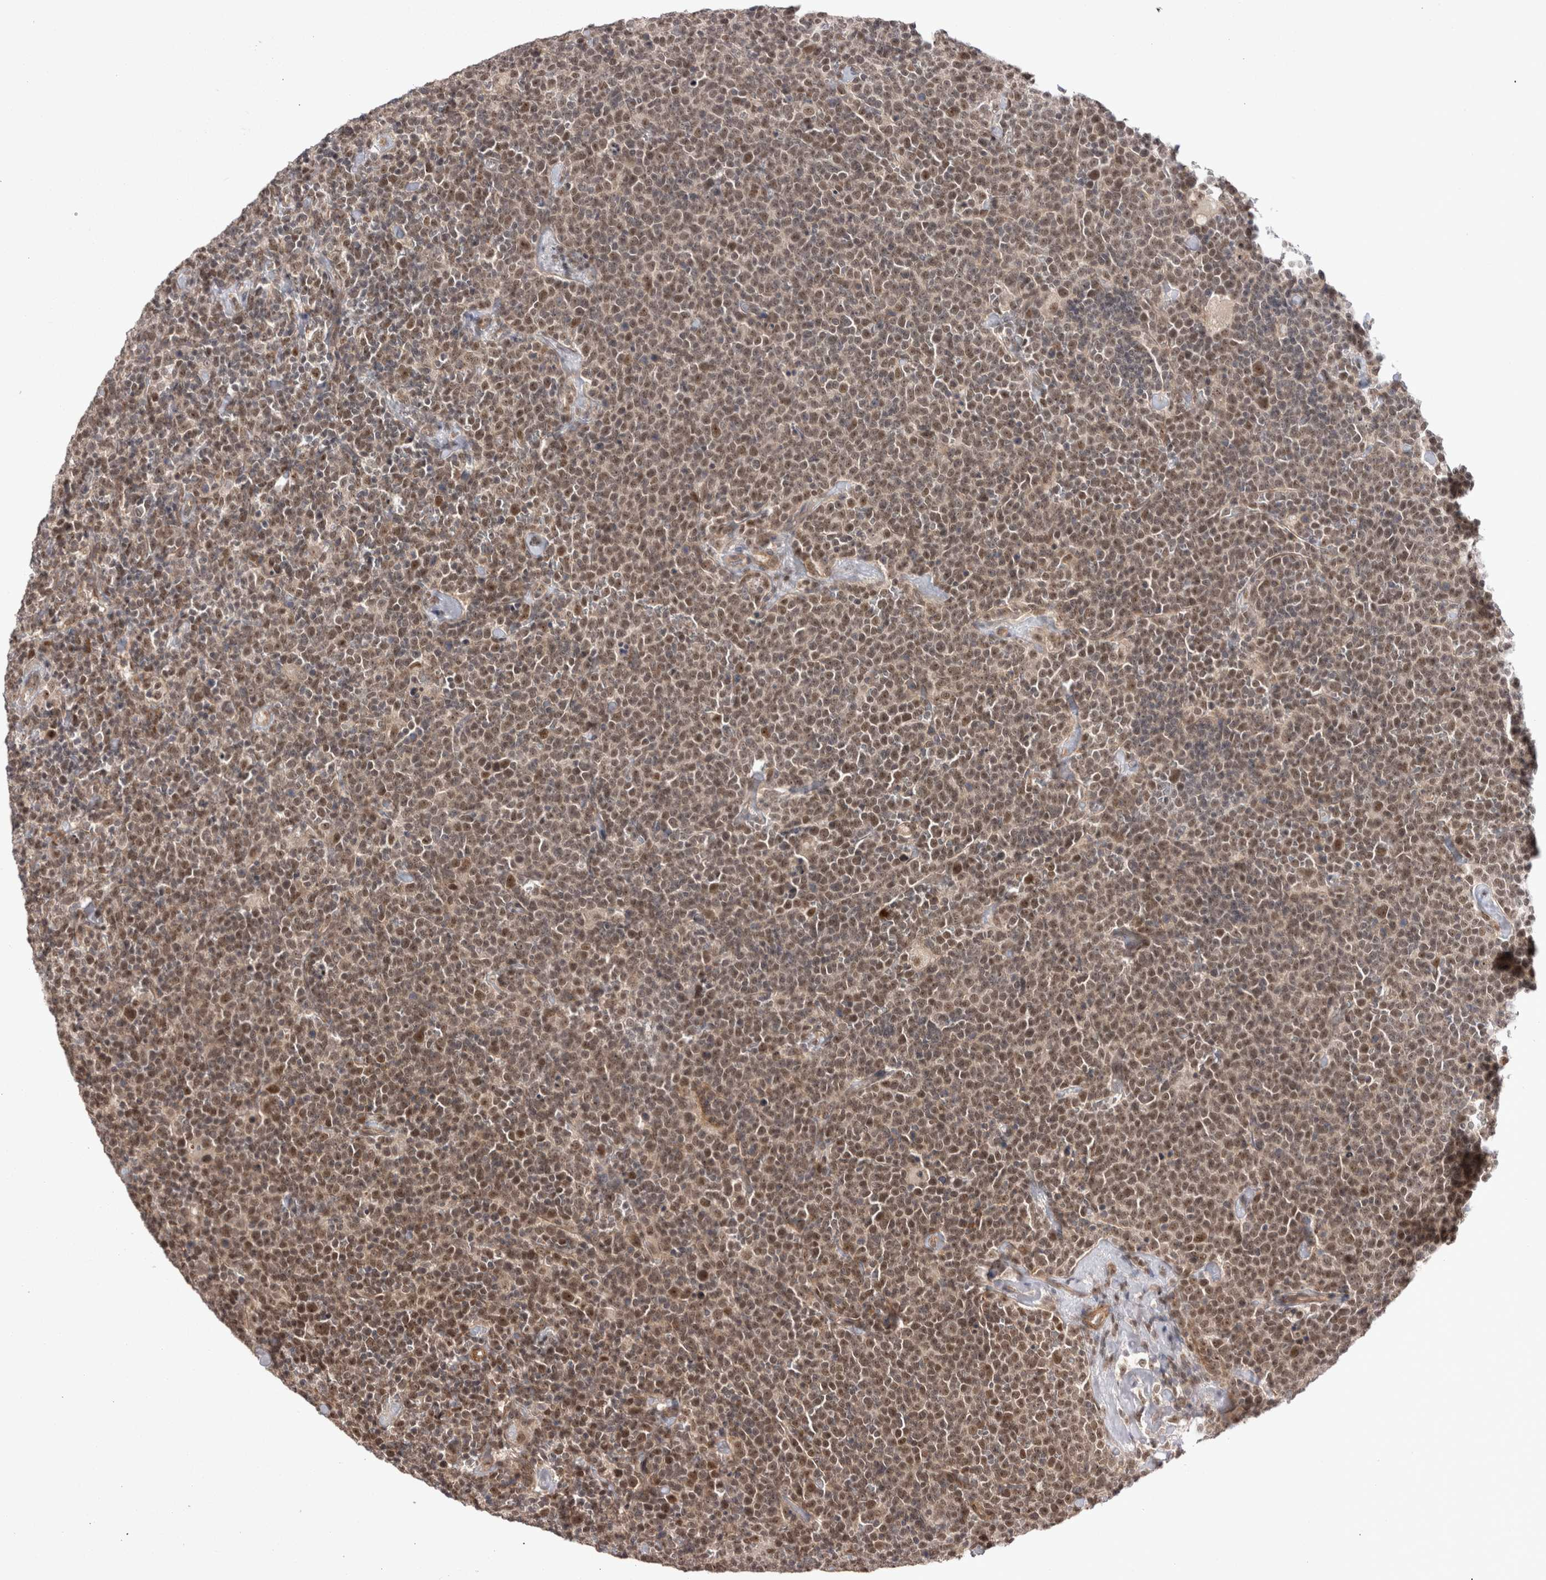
{"staining": {"intensity": "moderate", "quantity": ">75%", "location": "nuclear"}, "tissue": "lymphoma", "cell_type": "Tumor cells", "image_type": "cancer", "snomed": [{"axis": "morphology", "description": "Malignant lymphoma, non-Hodgkin's type, High grade"}, {"axis": "topography", "description": "Lymph node"}], "caption": "A brown stain labels moderate nuclear staining of a protein in high-grade malignant lymphoma, non-Hodgkin's type tumor cells.", "gene": "EXOSC4", "patient": {"sex": "male", "age": 61}}